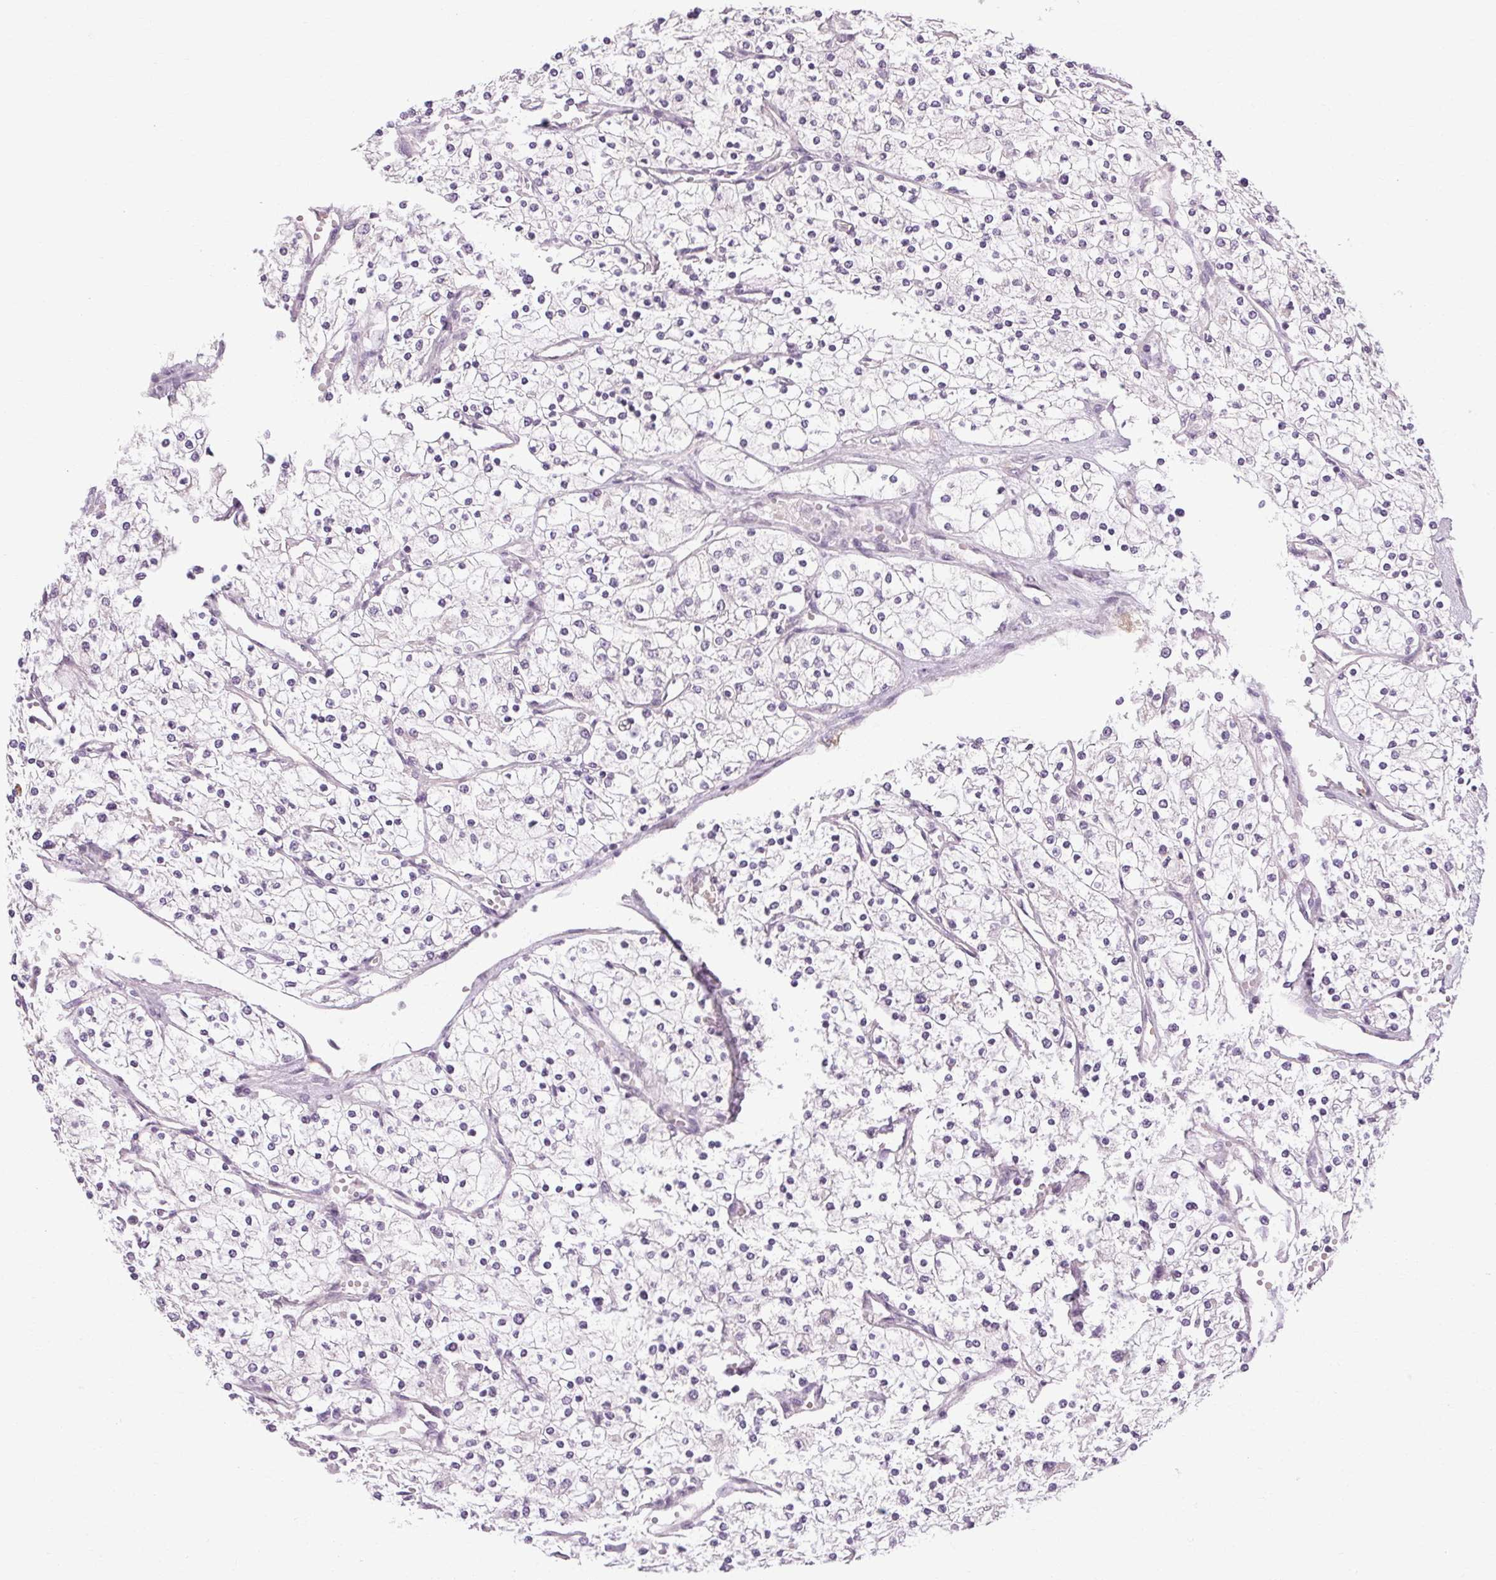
{"staining": {"intensity": "negative", "quantity": "none", "location": "none"}, "tissue": "renal cancer", "cell_type": "Tumor cells", "image_type": "cancer", "snomed": [{"axis": "morphology", "description": "Adenocarcinoma, NOS"}, {"axis": "topography", "description": "Kidney"}], "caption": "Immunohistochemistry (IHC) histopathology image of neoplastic tissue: renal cancer (adenocarcinoma) stained with DAB (3,3'-diaminobenzidine) exhibits no significant protein expression in tumor cells.", "gene": "KLHL40", "patient": {"sex": "male", "age": 80}}